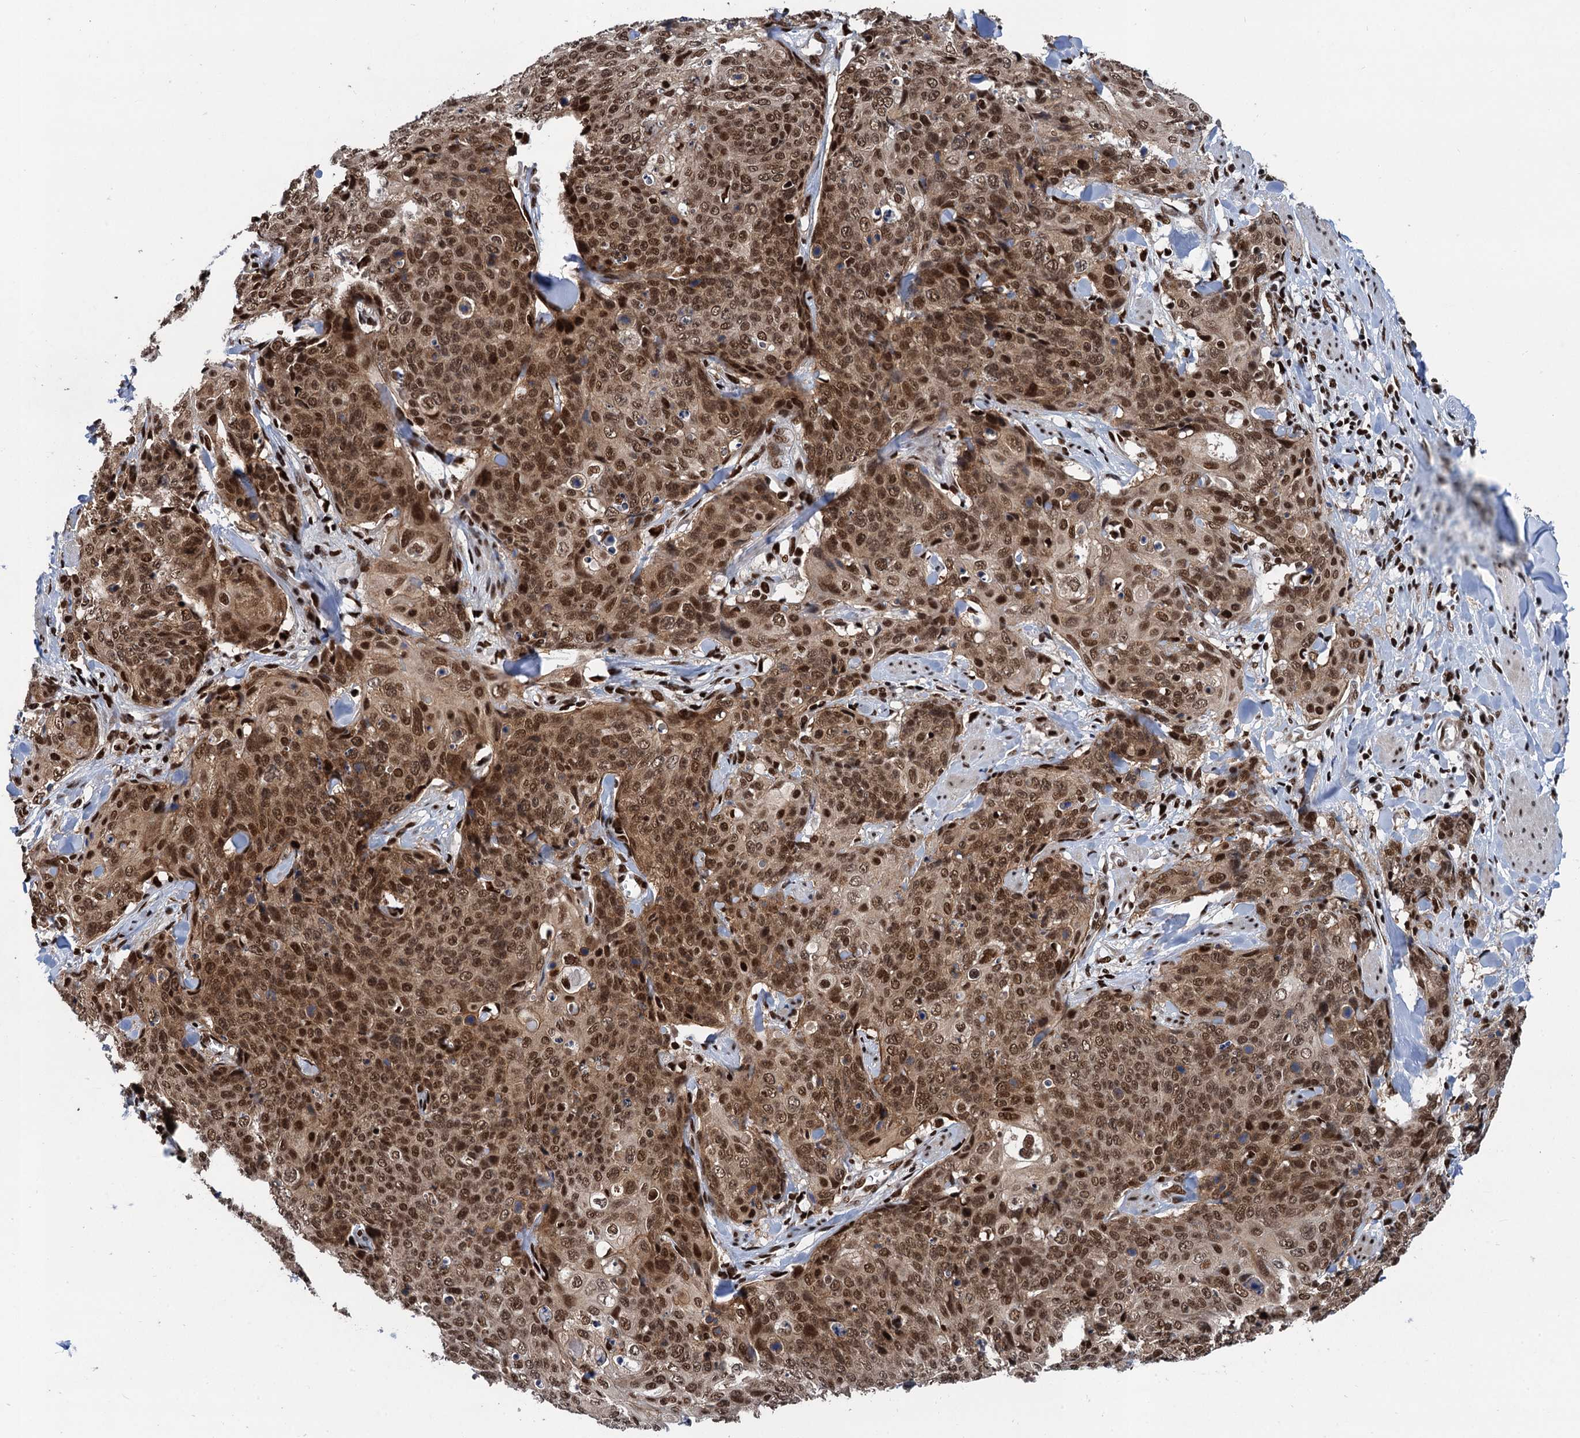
{"staining": {"intensity": "strong", "quantity": ">75%", "location": "cytoplasmic/membranous,nuclear"}, "tissue": "skin cancer", "cell_type": "Tumor cells", "image_type": "cancer", "snomed": [{"axis": "morphology", "description": "Squamous cell carcinoma, NOS"}, {"axis": "topography", "description": "Skin"}, {"axis": "topography", "description": "Vulva"}], "caption": "This is an image of immunohistochemistry staining of skin cancer, which shows strong expression in the cytoplasmic/membranous and nuclear of tumor cells.", "gene": "PPP4R1", "patient": {"sex": "female", "age": 85}}